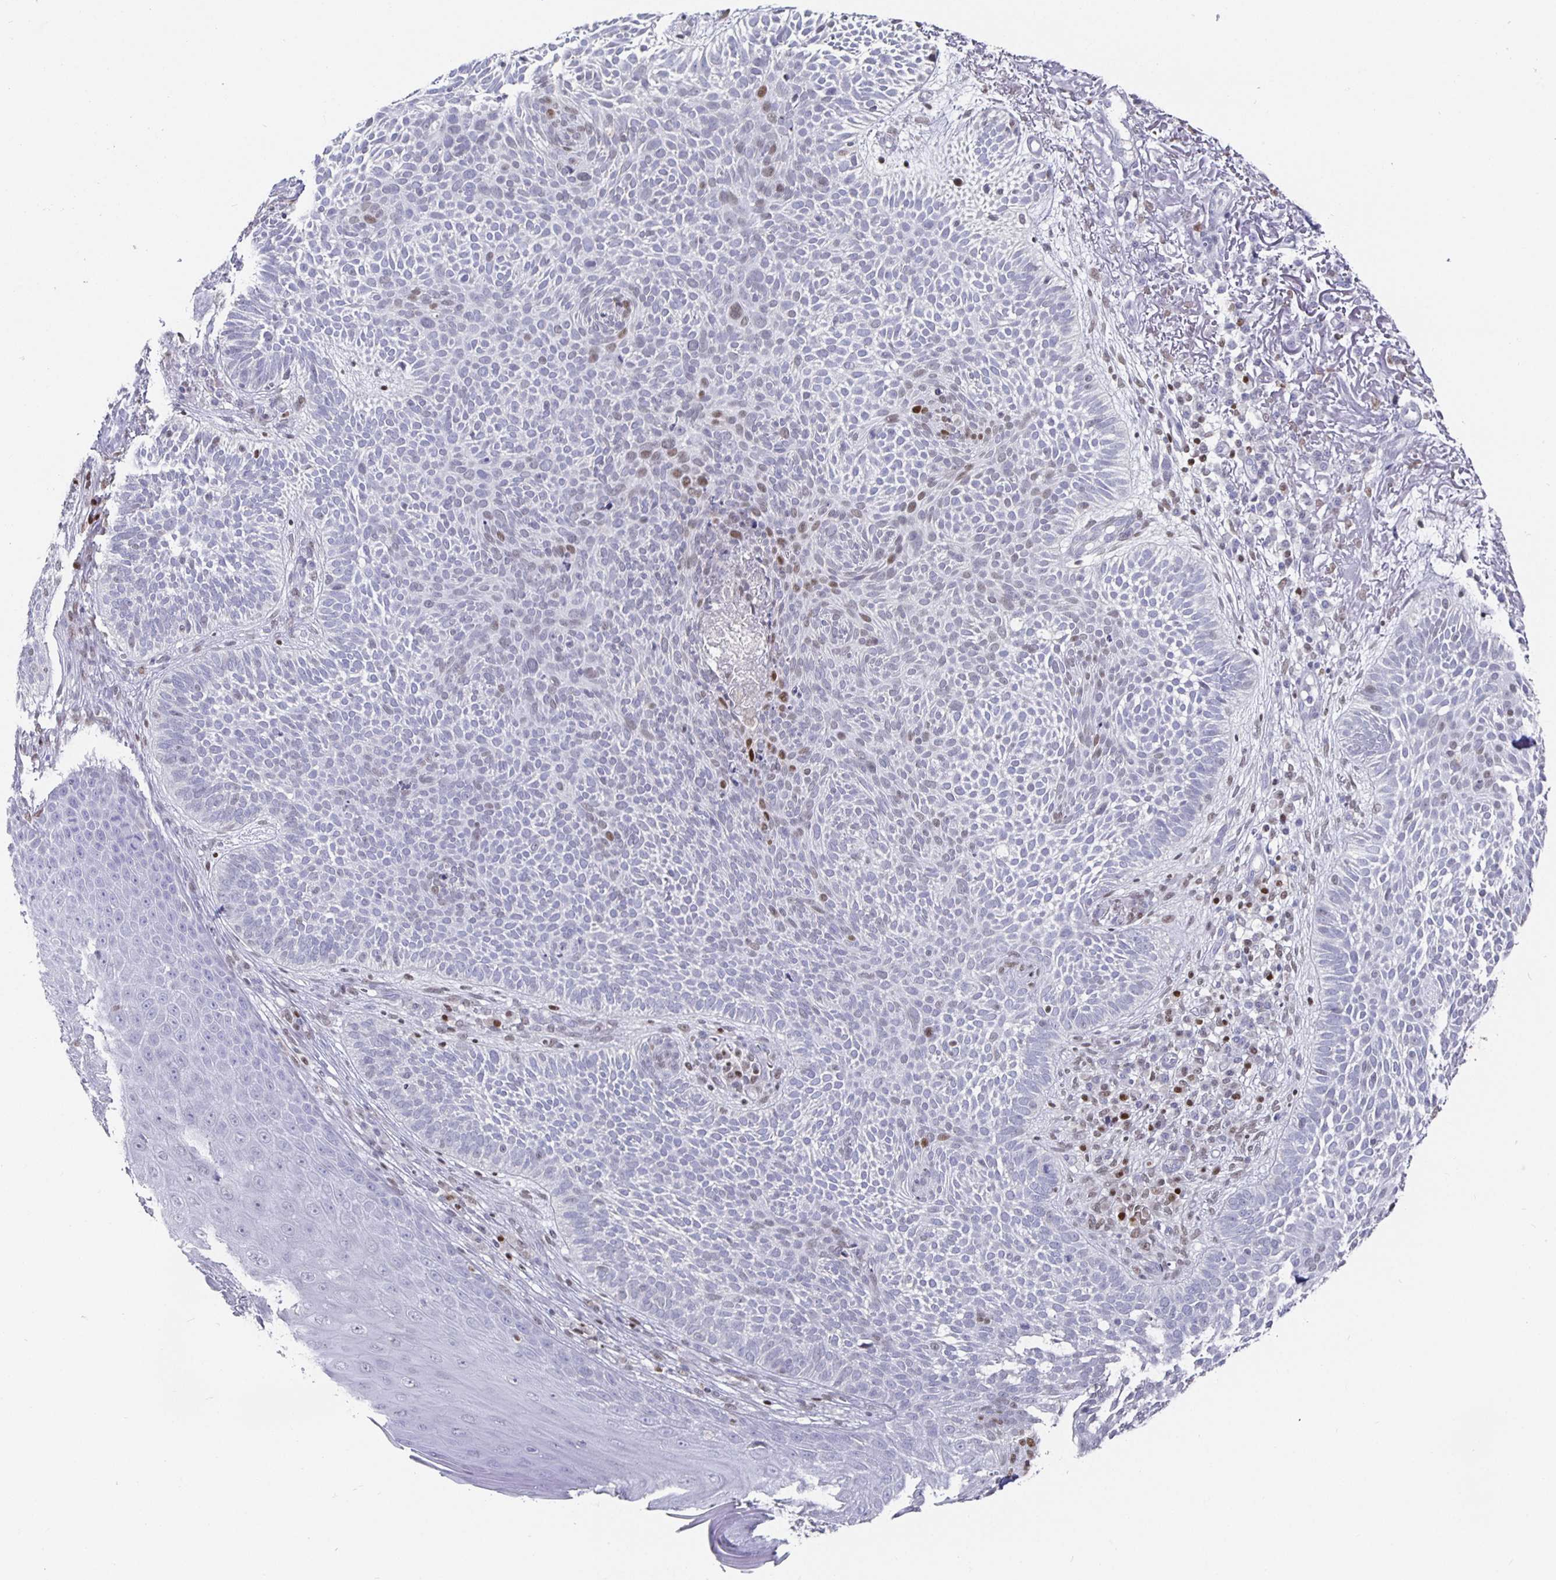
{"staining": {"intensity": "moderate", "quantity": "<25%", "location": "nuclear"}, "tissue": "skin cancer", "cell_type": "Tumor cells", "image_type": "cancer", "snomed": [{"axis": "morphology", "description": "Basal cell carcinoma"}, {"axis": "topography", "description": "Skin"}, {"axis": "topography", "description": "Skin of face"}], "caption": "Moderate nuclear staining is present in approximately <25% of tumor cells in skin cancer.", "gene": "RUNX2", "patient": {"sex": "female", "age": 82}}